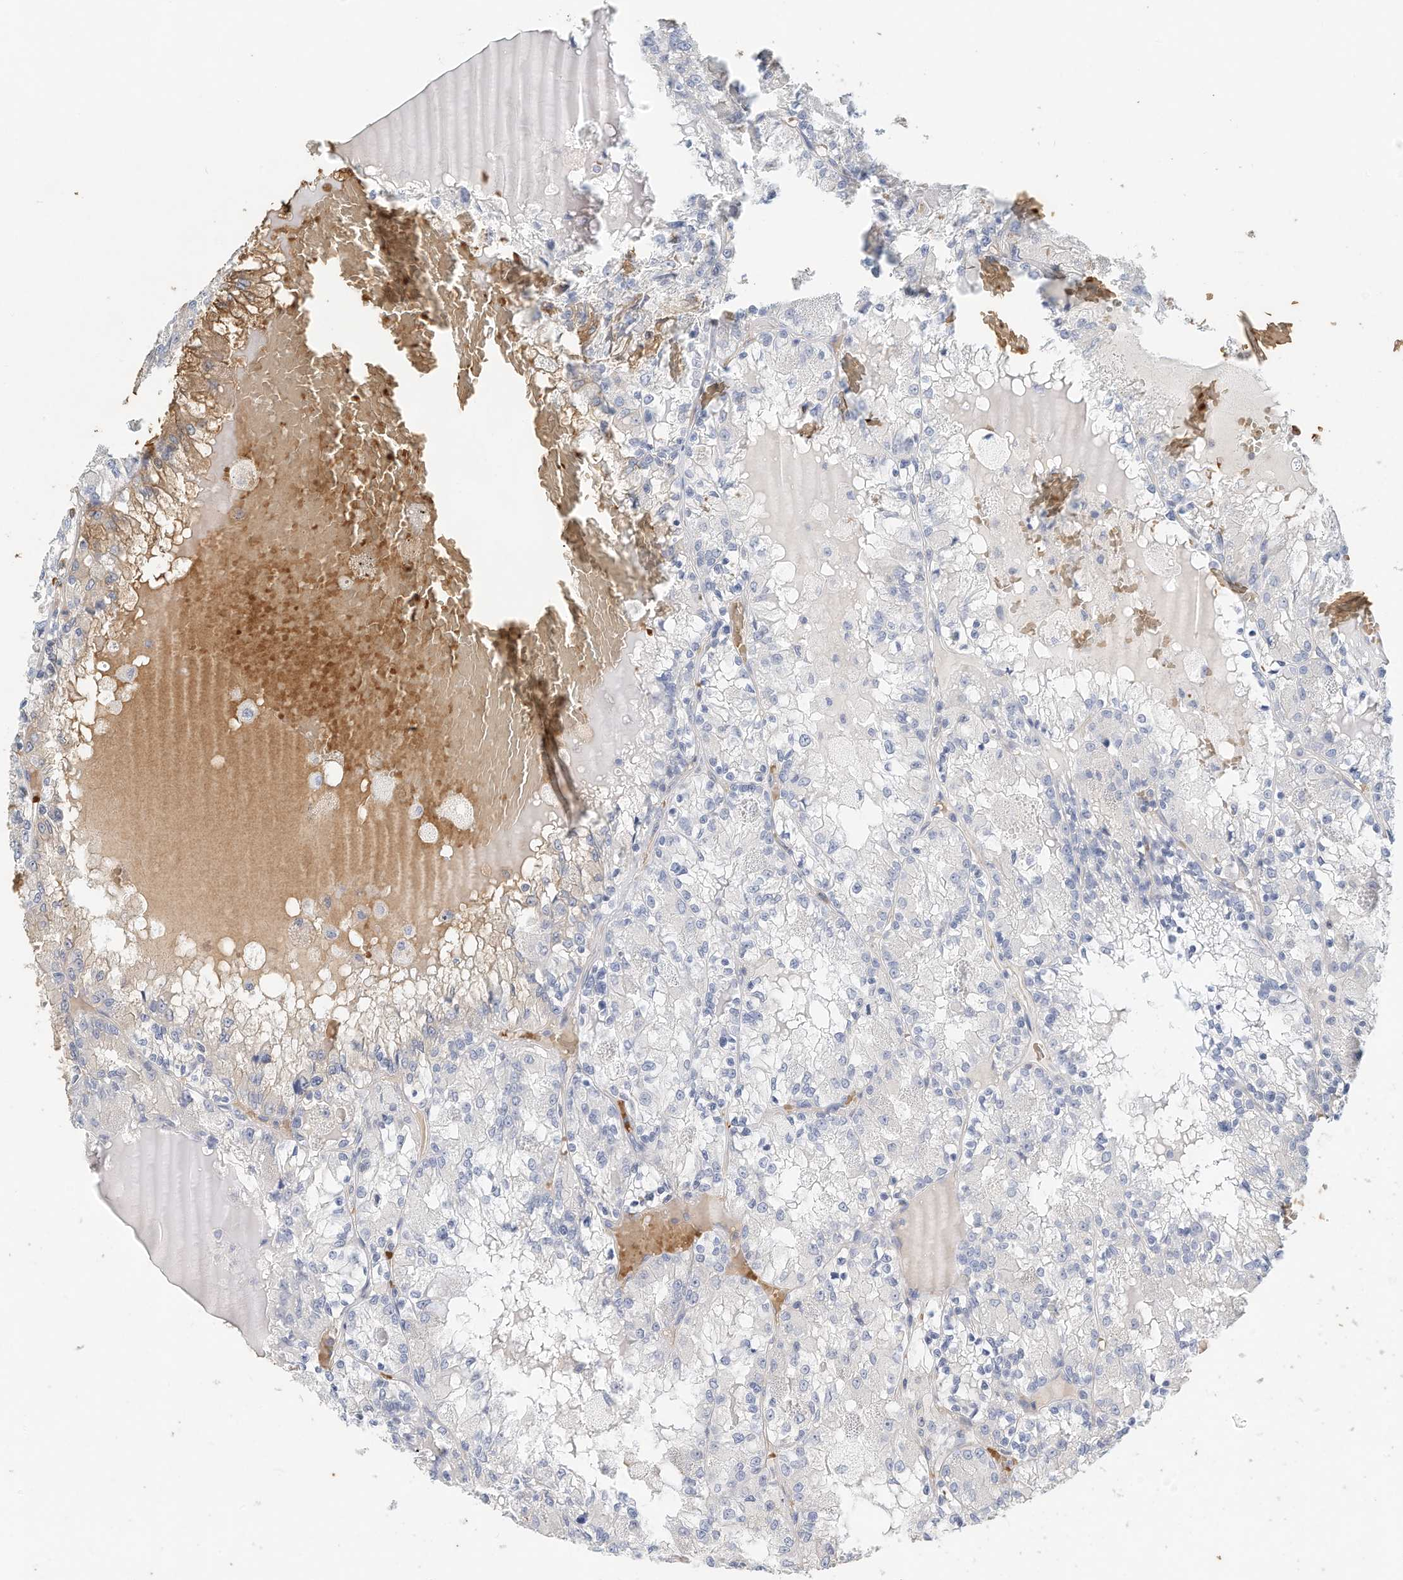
{"staining": {"intensity": "negative", "quantity": "none", "location": "none"}, "tissue": "renal cancer", "cell_type": "Tumor cells", "image_type": "cancer", "snomed": [{"axis": "morphology", "description": "Adenocarcinoma, NOS"}, {"axis": "topography", "description": "Kidney"}], "caption": "An image of renal cancer (adenocarcinoma) stained for a protein demonstrates no brown staining in tumor cells.", "gene": "RCAN3", "patient": {"sex": "female", "age": 56}}